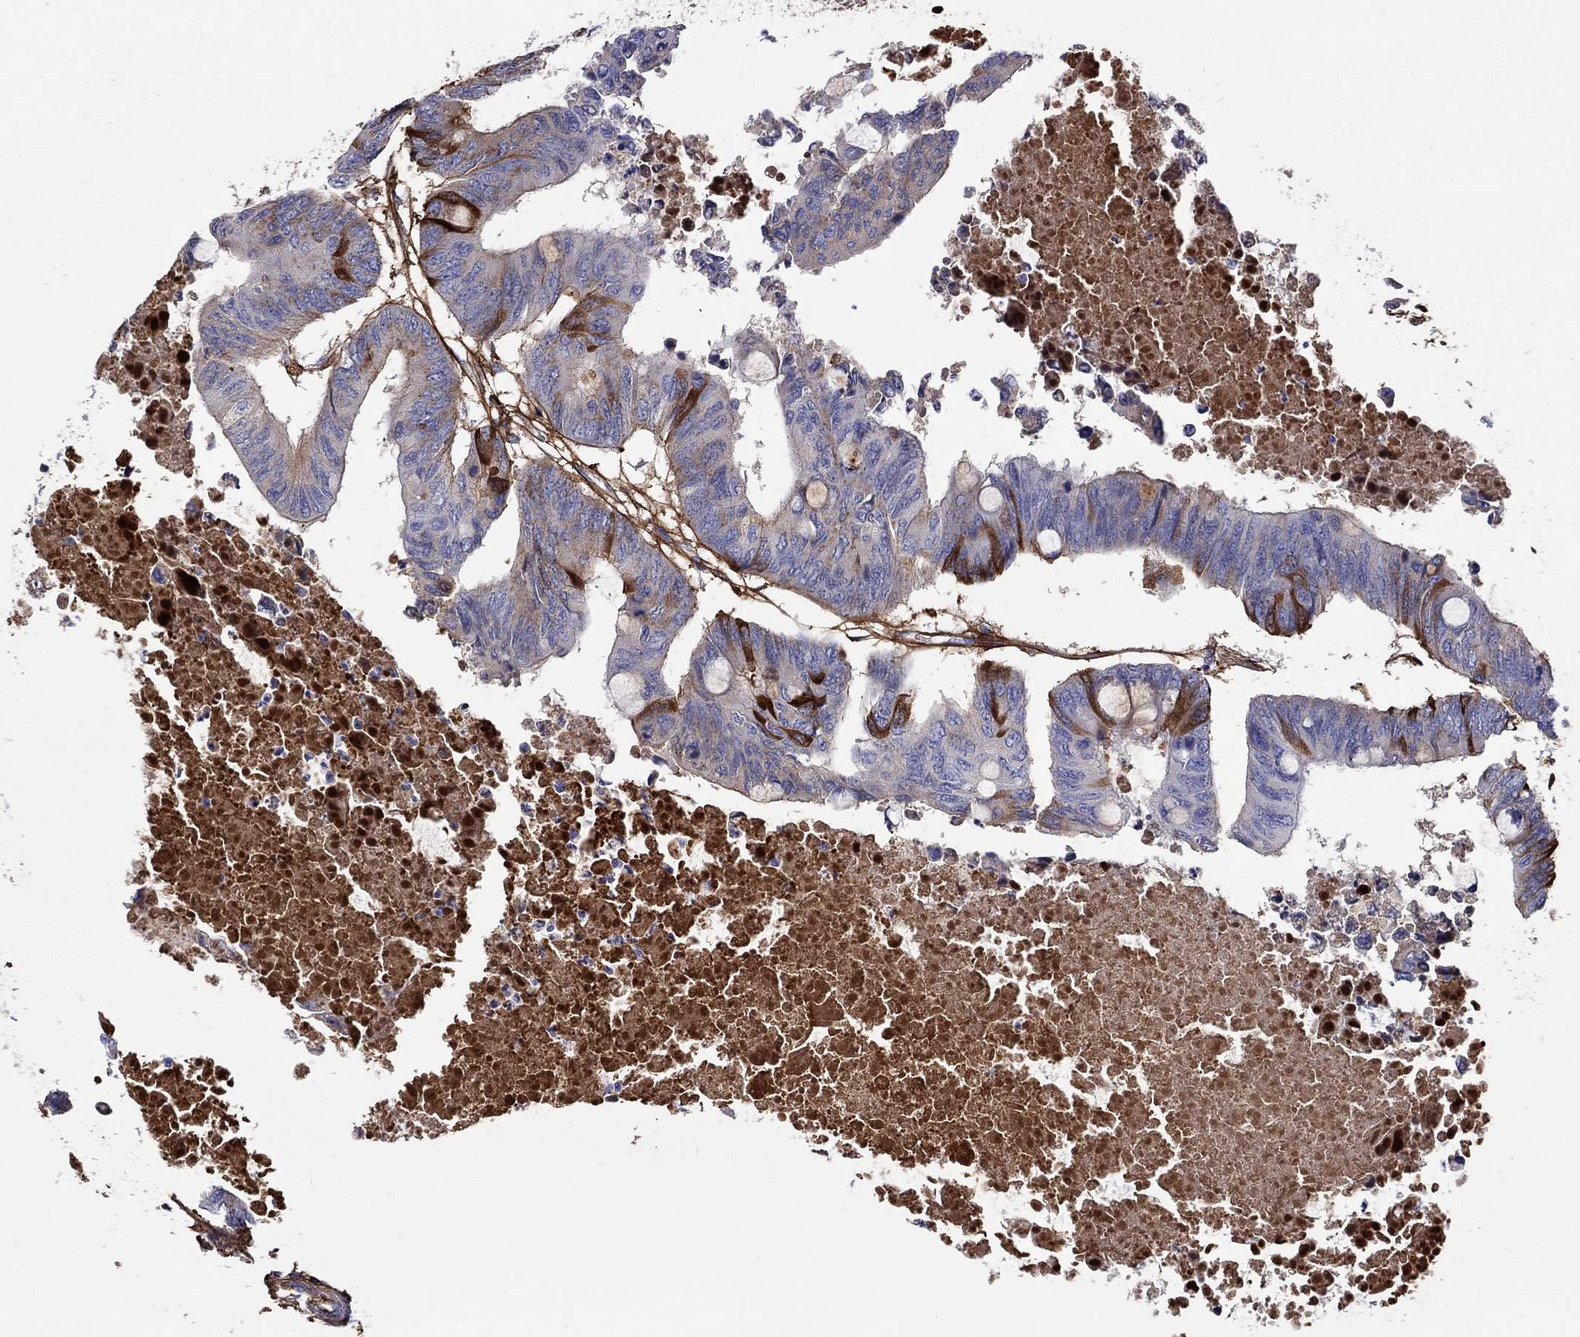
{"staining": {"intensity": "strong", "quantity": "<25%", "location": "cytoplasmic/membranous"}, "tissue": "colorectal cancer", "cell_type": "Tumor cells", "image_type": "cancer", "snomed": [{"axis": "morphology", "description": "Normal tissue, NOS"}, {"axis": "morphology", "description": "Adenocarcinoma, NOS"}, {"axis": "topography", "description": "Rectum"}, {"axis": "topography", "description": "Peripheral nerve tissue"}], "caption": "Human colorectal cancer stained for a protein (brown) reveals strong cytoplasmic/membranous positive expression in approximately <25% of tumor cells.", "gene": "TGFBI", "patient": {"sex": "male", "age": 92}}